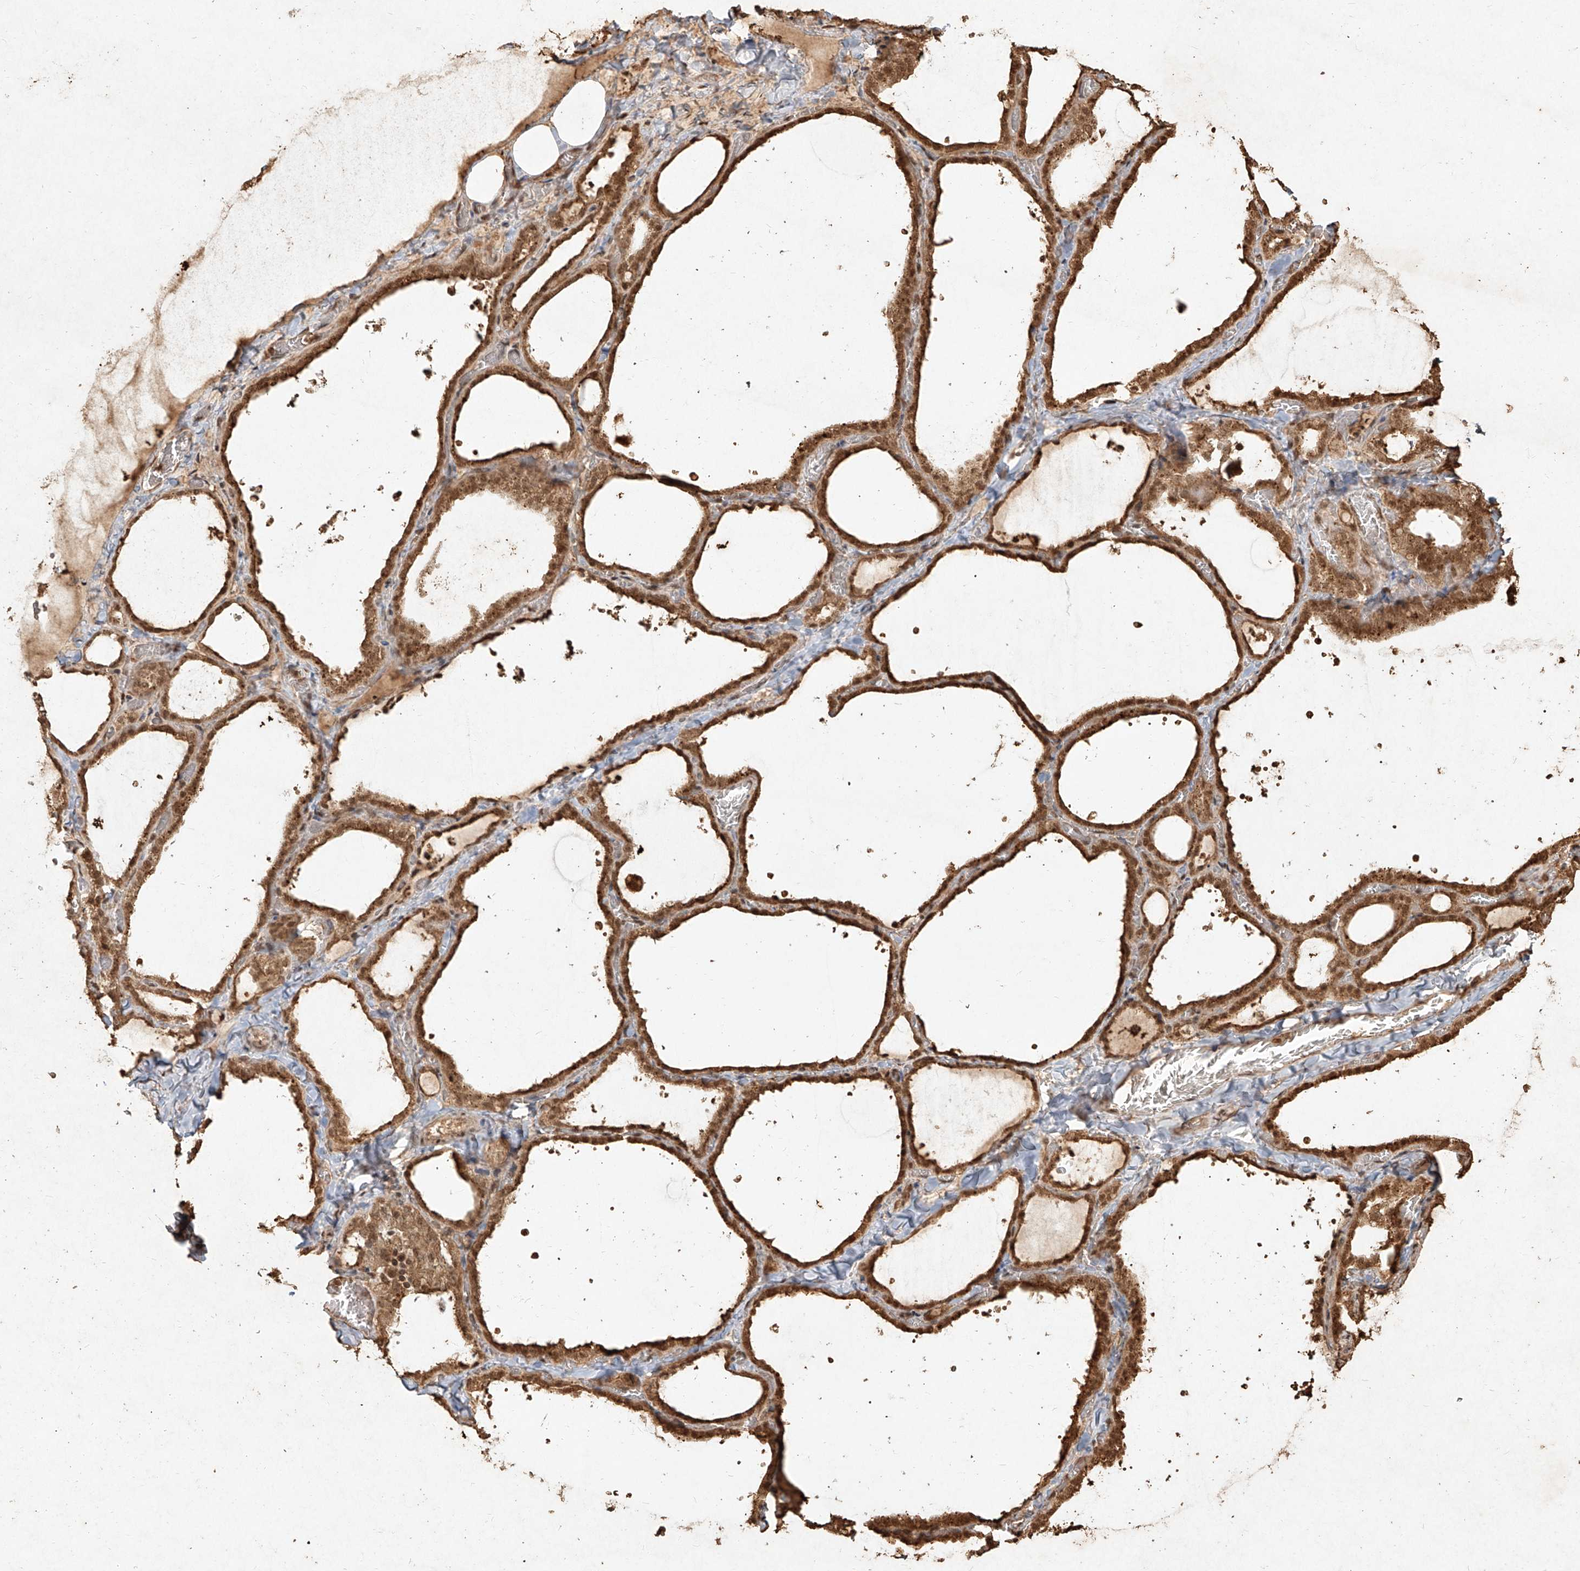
{"staining": {"intensity": "moderate", "quantity": ">75%", "location": "cytoplasmic/membranous,nuclear"}, "tissue": "thyroid gland", "cell_type": "Glandular cells", "image_type": "normal", "snomed": [{"axis": "morphology", "description": "Normal tissue, NOS"}, {"axis": "topography", "description": "Thyroid gland"}], "caption": "Immunohistochemical staining of normal thyroid gland demonstrates moderate cytoplasmic/membranous,nuclear protein expression in about >75% of glandular cells. The protein is stained brown, and the nuclei are stained in blue (DAB IHC with brightfield microscopy, high magnification).", "gene": "UBE2K", "patient": {"sex": "female", "age": 22}}